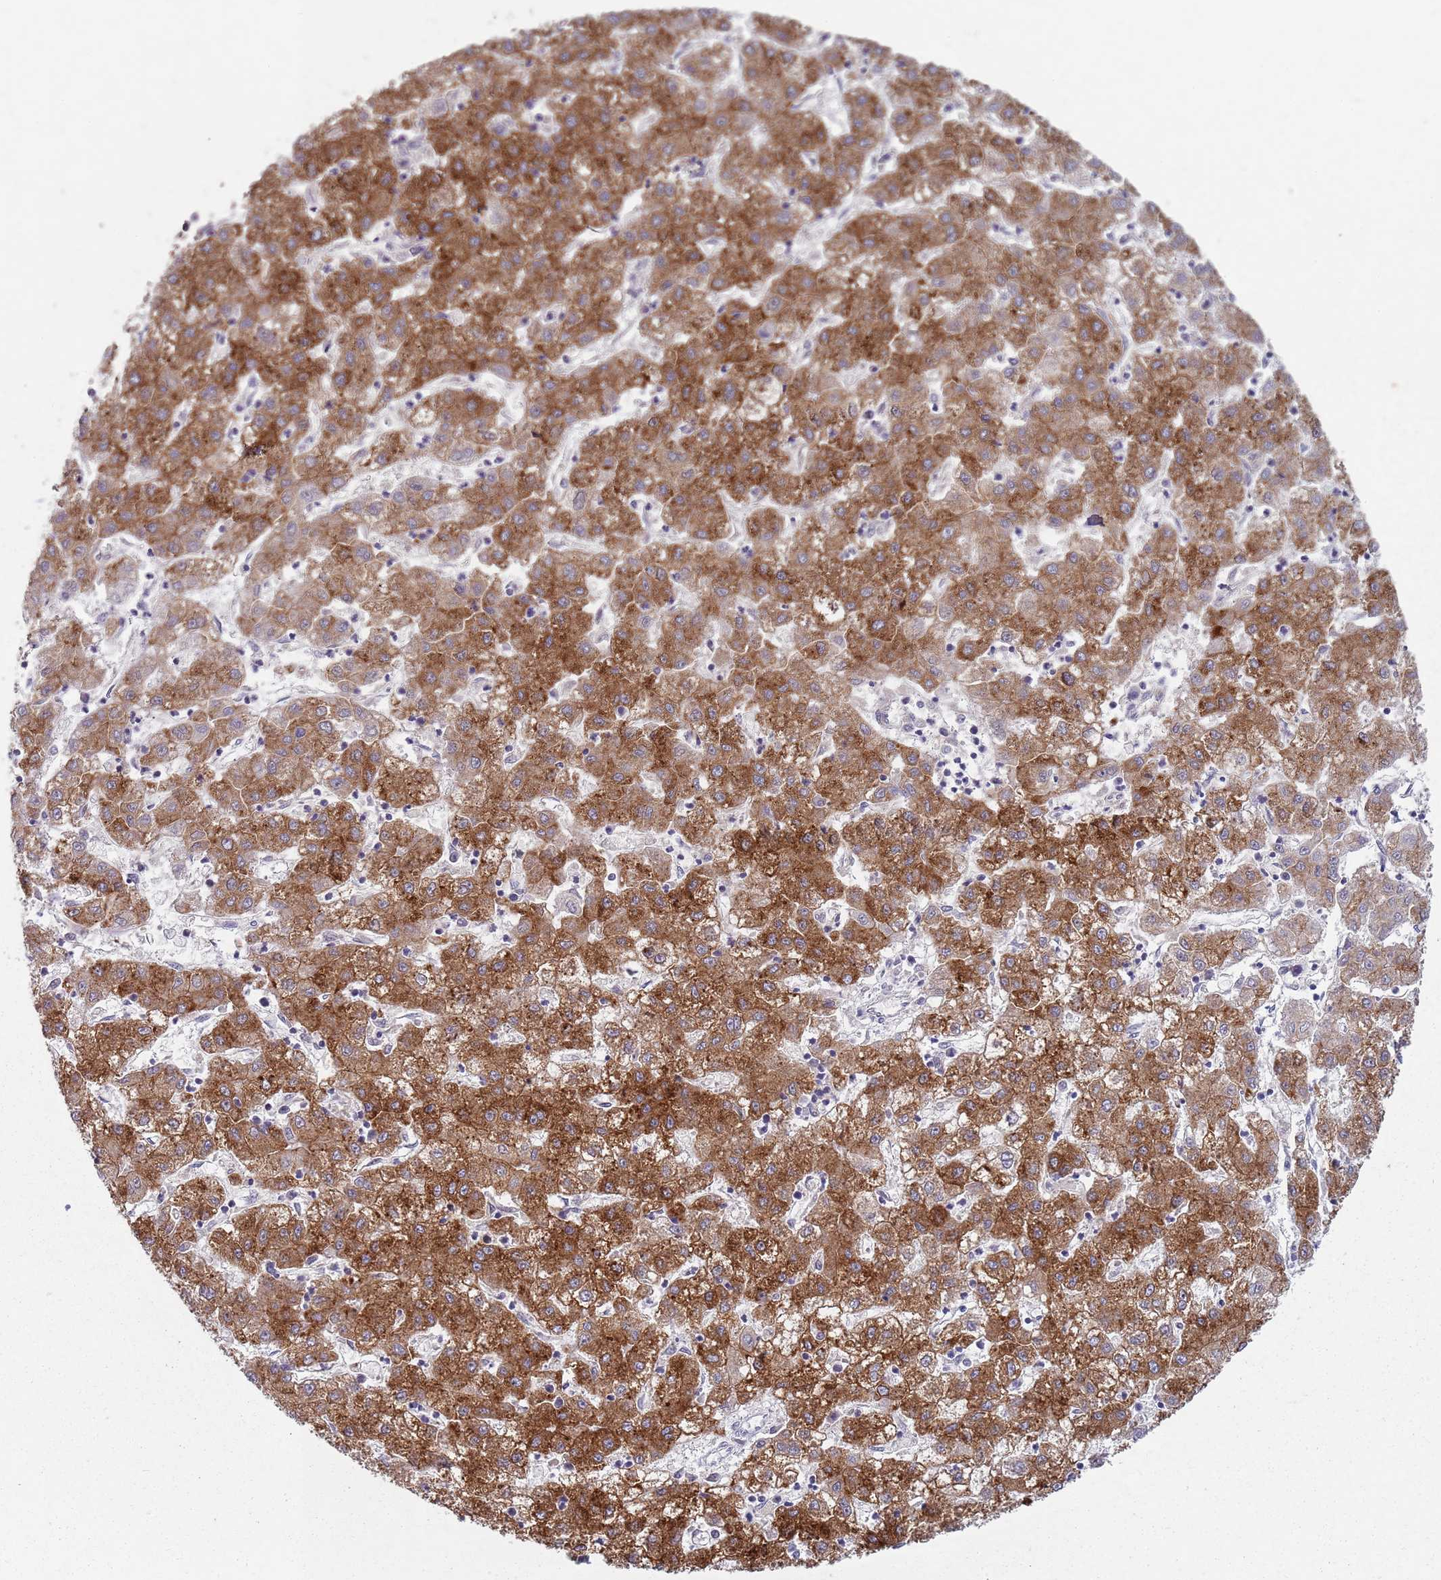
{"staining": {"intensity": "strong", "quantity": ">75%", "location": "cytoplasmic/membranous"}, "tissue": "liver cancer", "cell_type": "Tumor cells", "image_type": "cancer", "snomed": [{"axis": "morphology", "description": "Carcinoma, Hepatocellular, NOS"}, {"axis": "topography", "description": "Liver"}], "caption": "DAB immunohistochemical staining of human liver hepatocellular carcinoma exhibits strong cytoplasmic/membranous protein positivity in about >75% of tumor cells. The protein is stained brown, and the nuclei are stained in blue (DAB (3,3'-diaminobenzidine) IHC with brightfield microscopy, high magnification).", "gene": "ZNF583", "patient": {"sex": "male", "age": 72}}